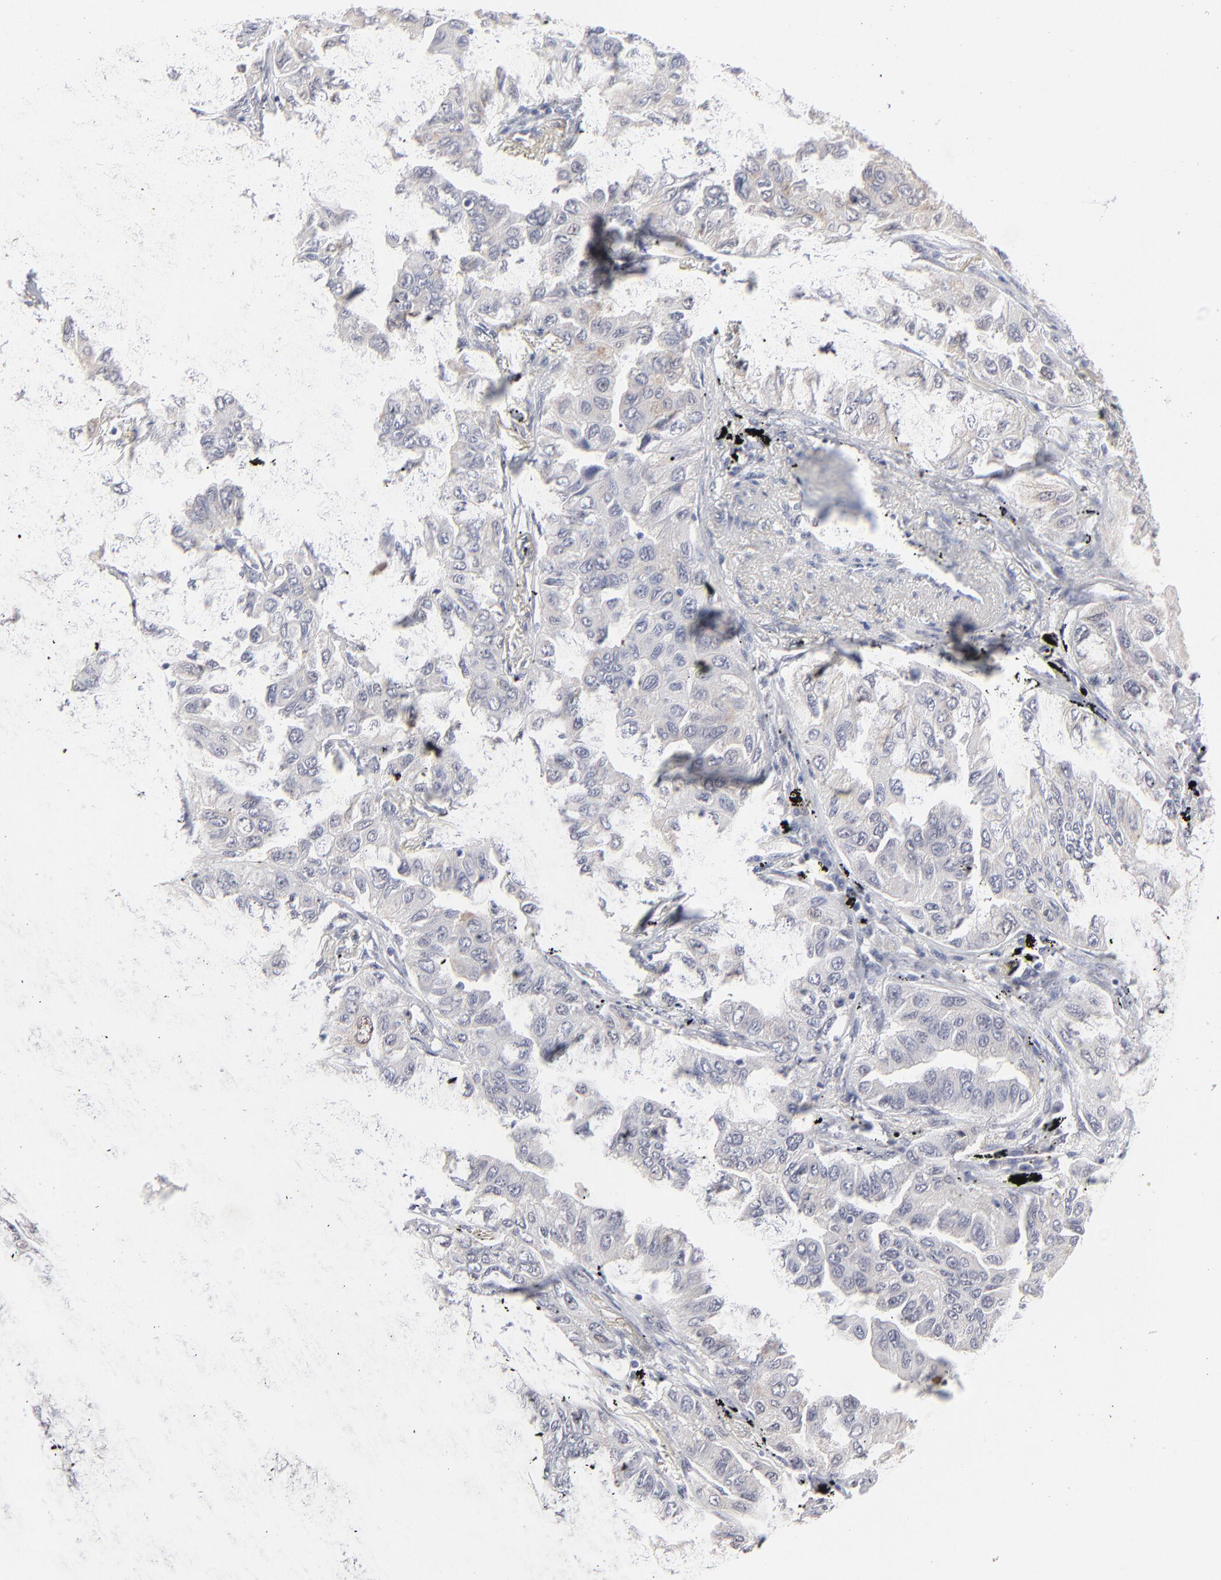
{"staining": {"intensity": "weak", "quantity": "<25%", "location": "cytoplasmic/membranous,nuclear"}, "tissue": "lung cancer", "cell_type": "Tumor cells", "image_type": "cancer", "snomed": [{"axis": "morphology", "description": "Adenocarcinoma, NOS"}, {"axis": "topography", "description": "Lung"}], "caption": "Tumor cells are negative for protein expression in human lung cancer (adenocarcinoma). (DAB (3,3'-diaminobenzidine) immunohistochemistry visualized using brightfield microscopy, high magnification).", "gene": "RBM3", "patient": {"sex": "female", "age": 65}}